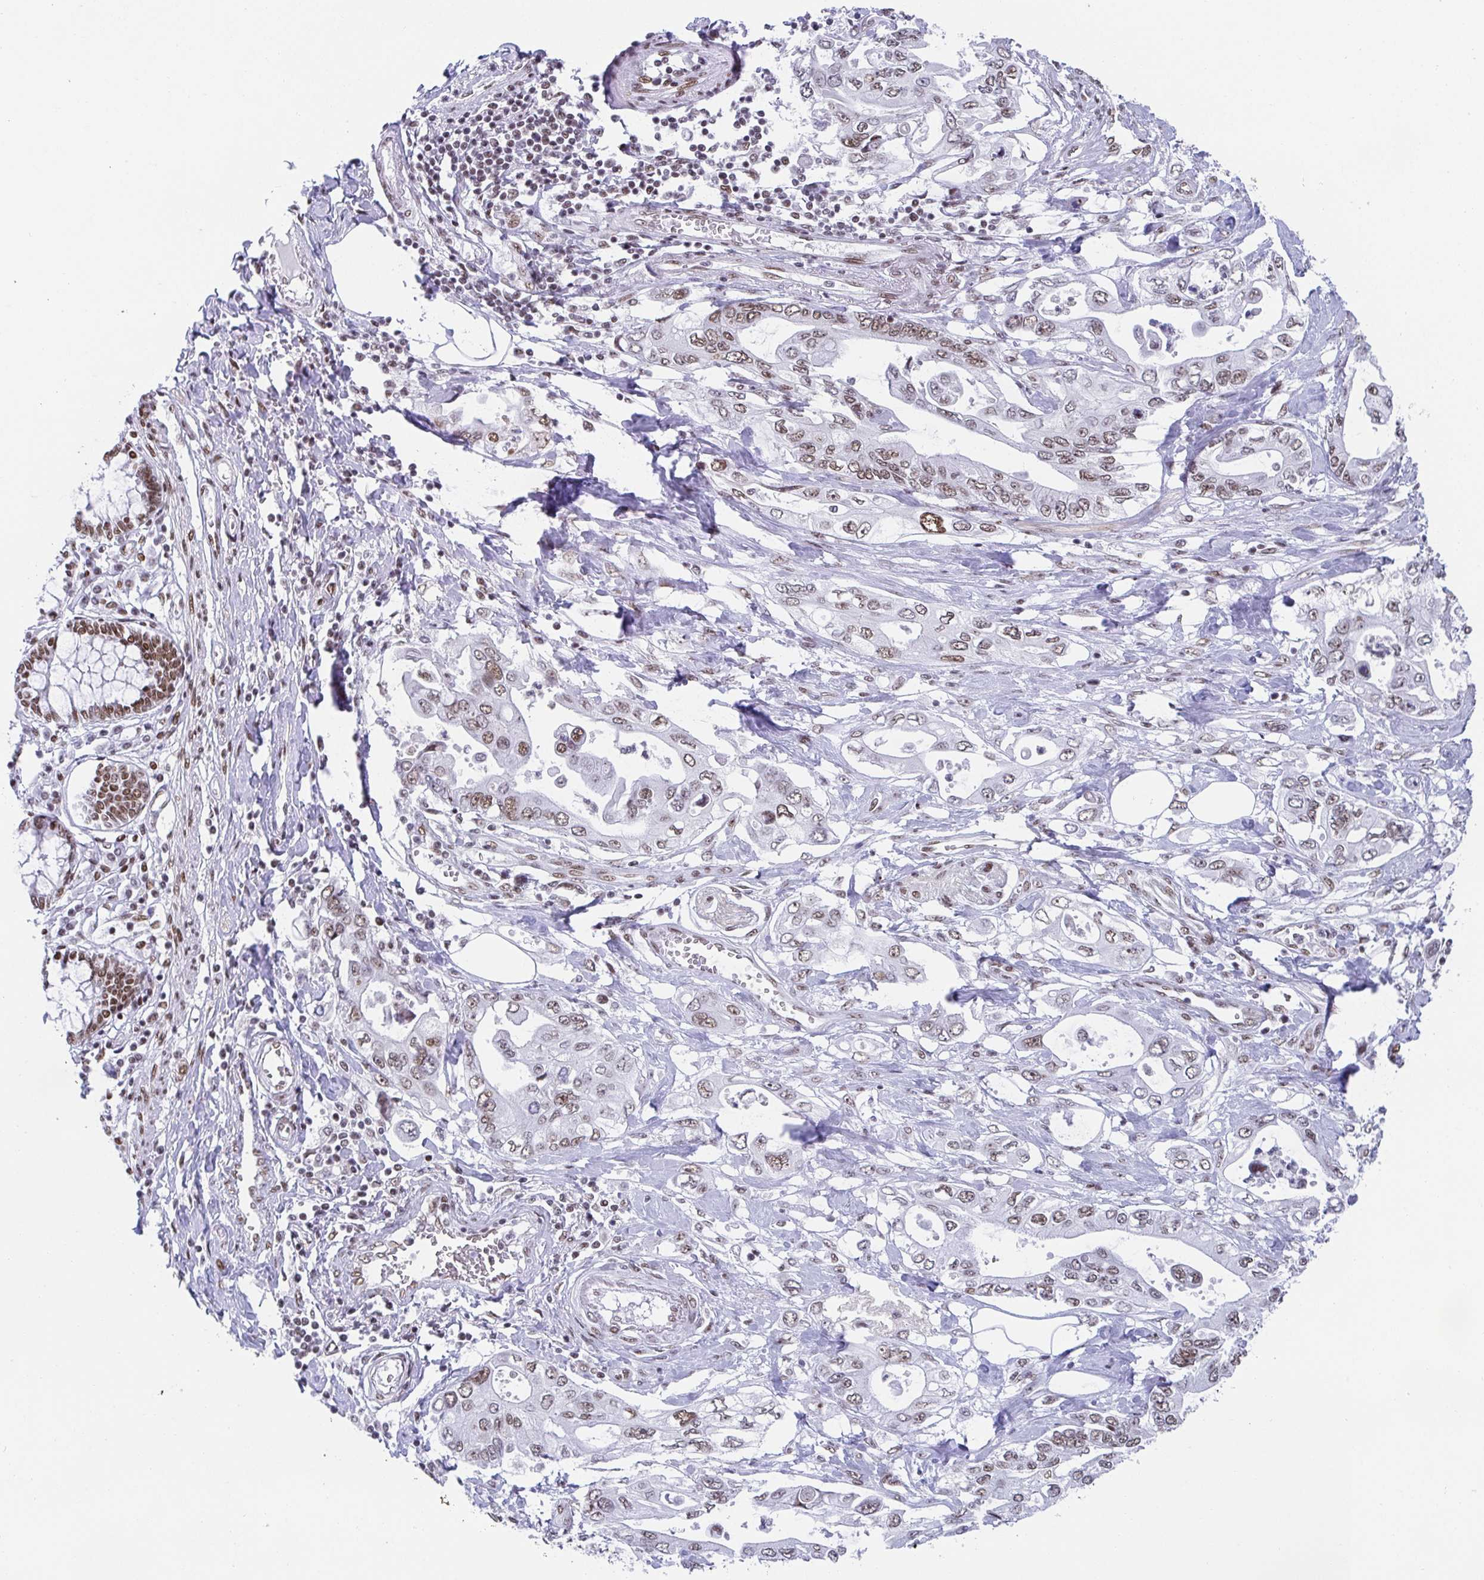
{"staining": {"intensity": "moderate", "quantity": ">75%", "location": "nuclear"}, "tissue": "pancreatic cancer", "cell_type": "Tumor cells", "image_type": "cancer", "snomed": [{"axis": "morphology", "description": "Adenocarcinoma, NOS"}, {"axis": "topography", "description": "Pancreas"}], "caption": "Protein staining shows moderate nuclear expression in about >75% of tumor cells in pancreatic cancer. (DAB = brown stain, brightfield microscopy at high magnification).", "gene": "SLC7A10", "patient": {"sex": "female", "age": 63}}